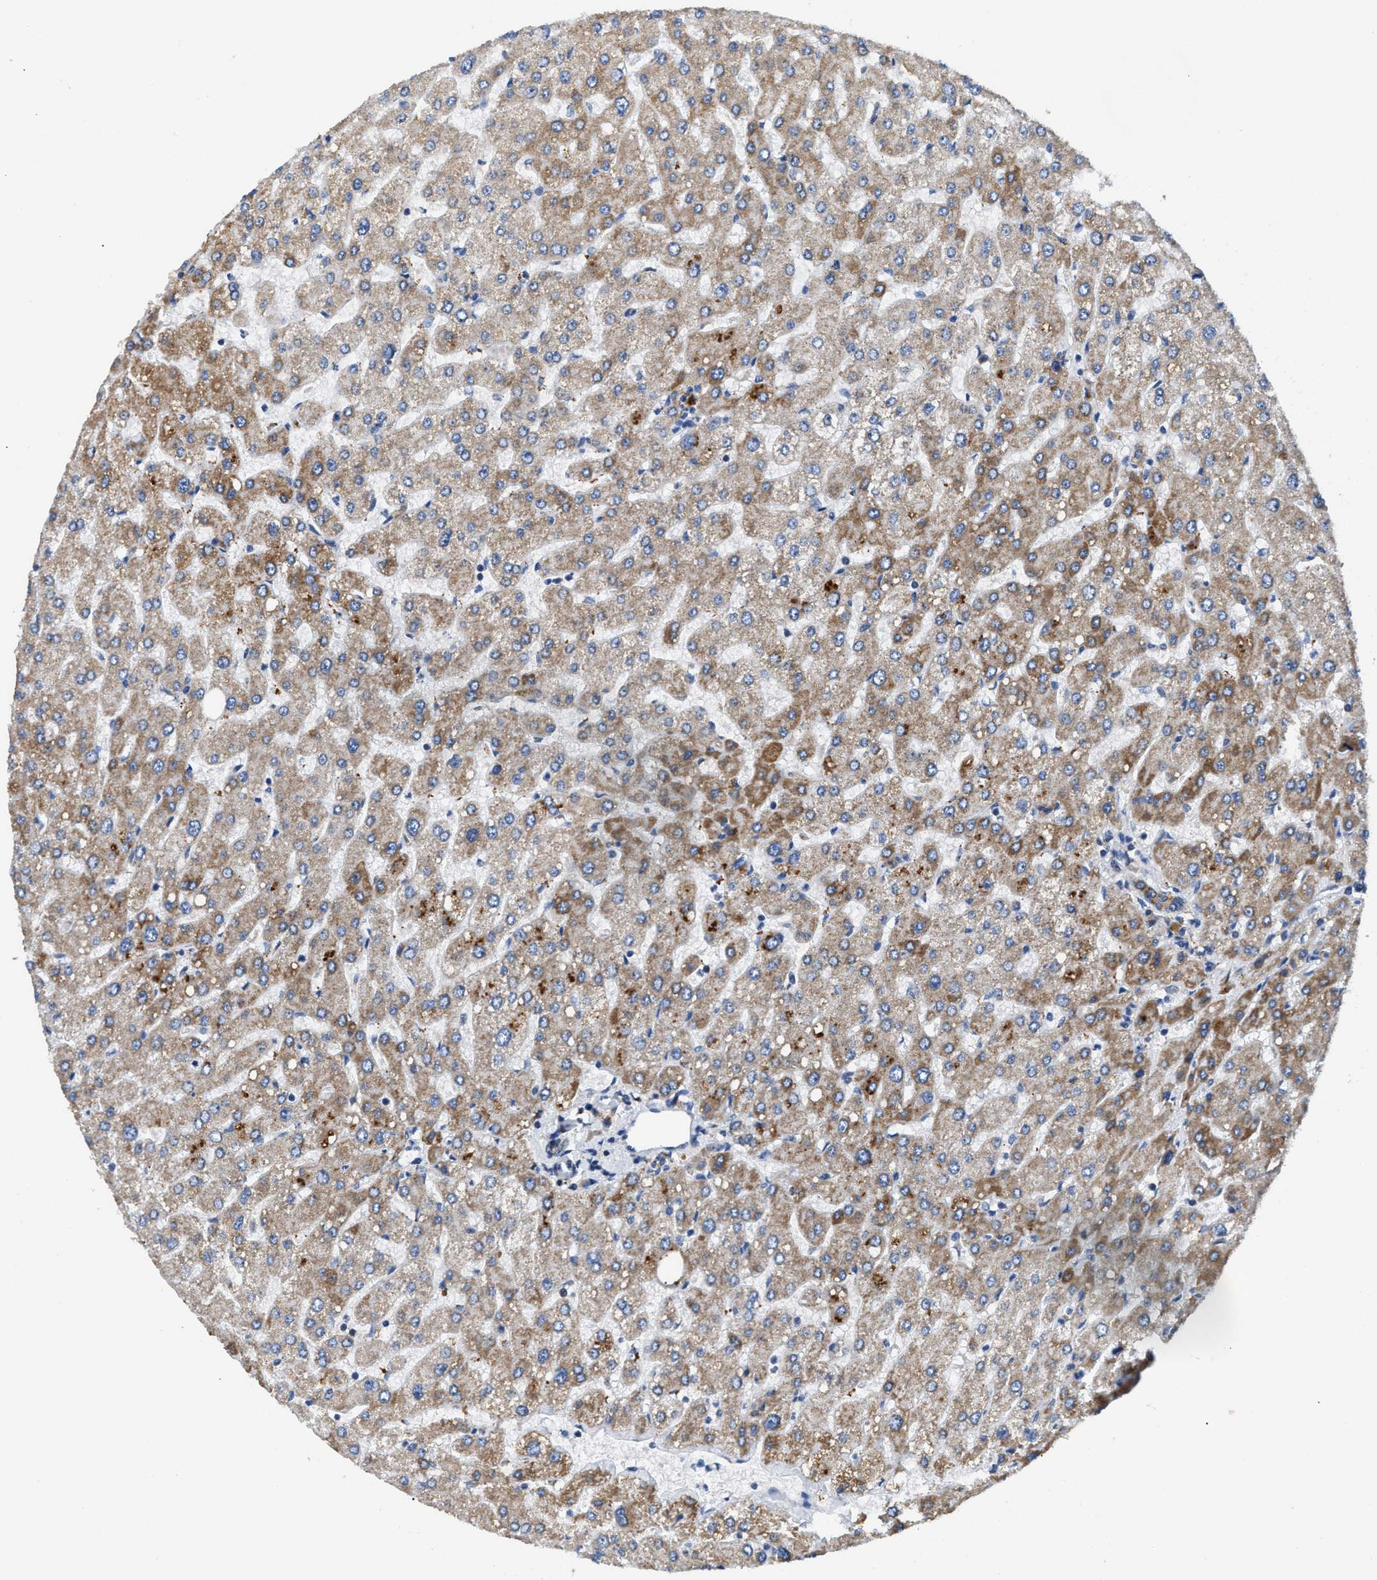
{"staining": {"intensity": "weak", "quantity": ">75%", "location": "cytoplasmic/membranous"}, "tissue": "liver", "cell_type": "Cholangiocytes", "image_type": "normal", "snomed": [{"axis": "morphology", "description": "Normal tissue, NOS"}, {"axis": "topography", "description": "Liver"}], "caption": "A histopathology image of liver stained for a protein displays weak cytoplasmic/membranous brown staining in cholangiocytes.", "gene": "CCM2", "patient": {"sex": "male", "age": 55}}